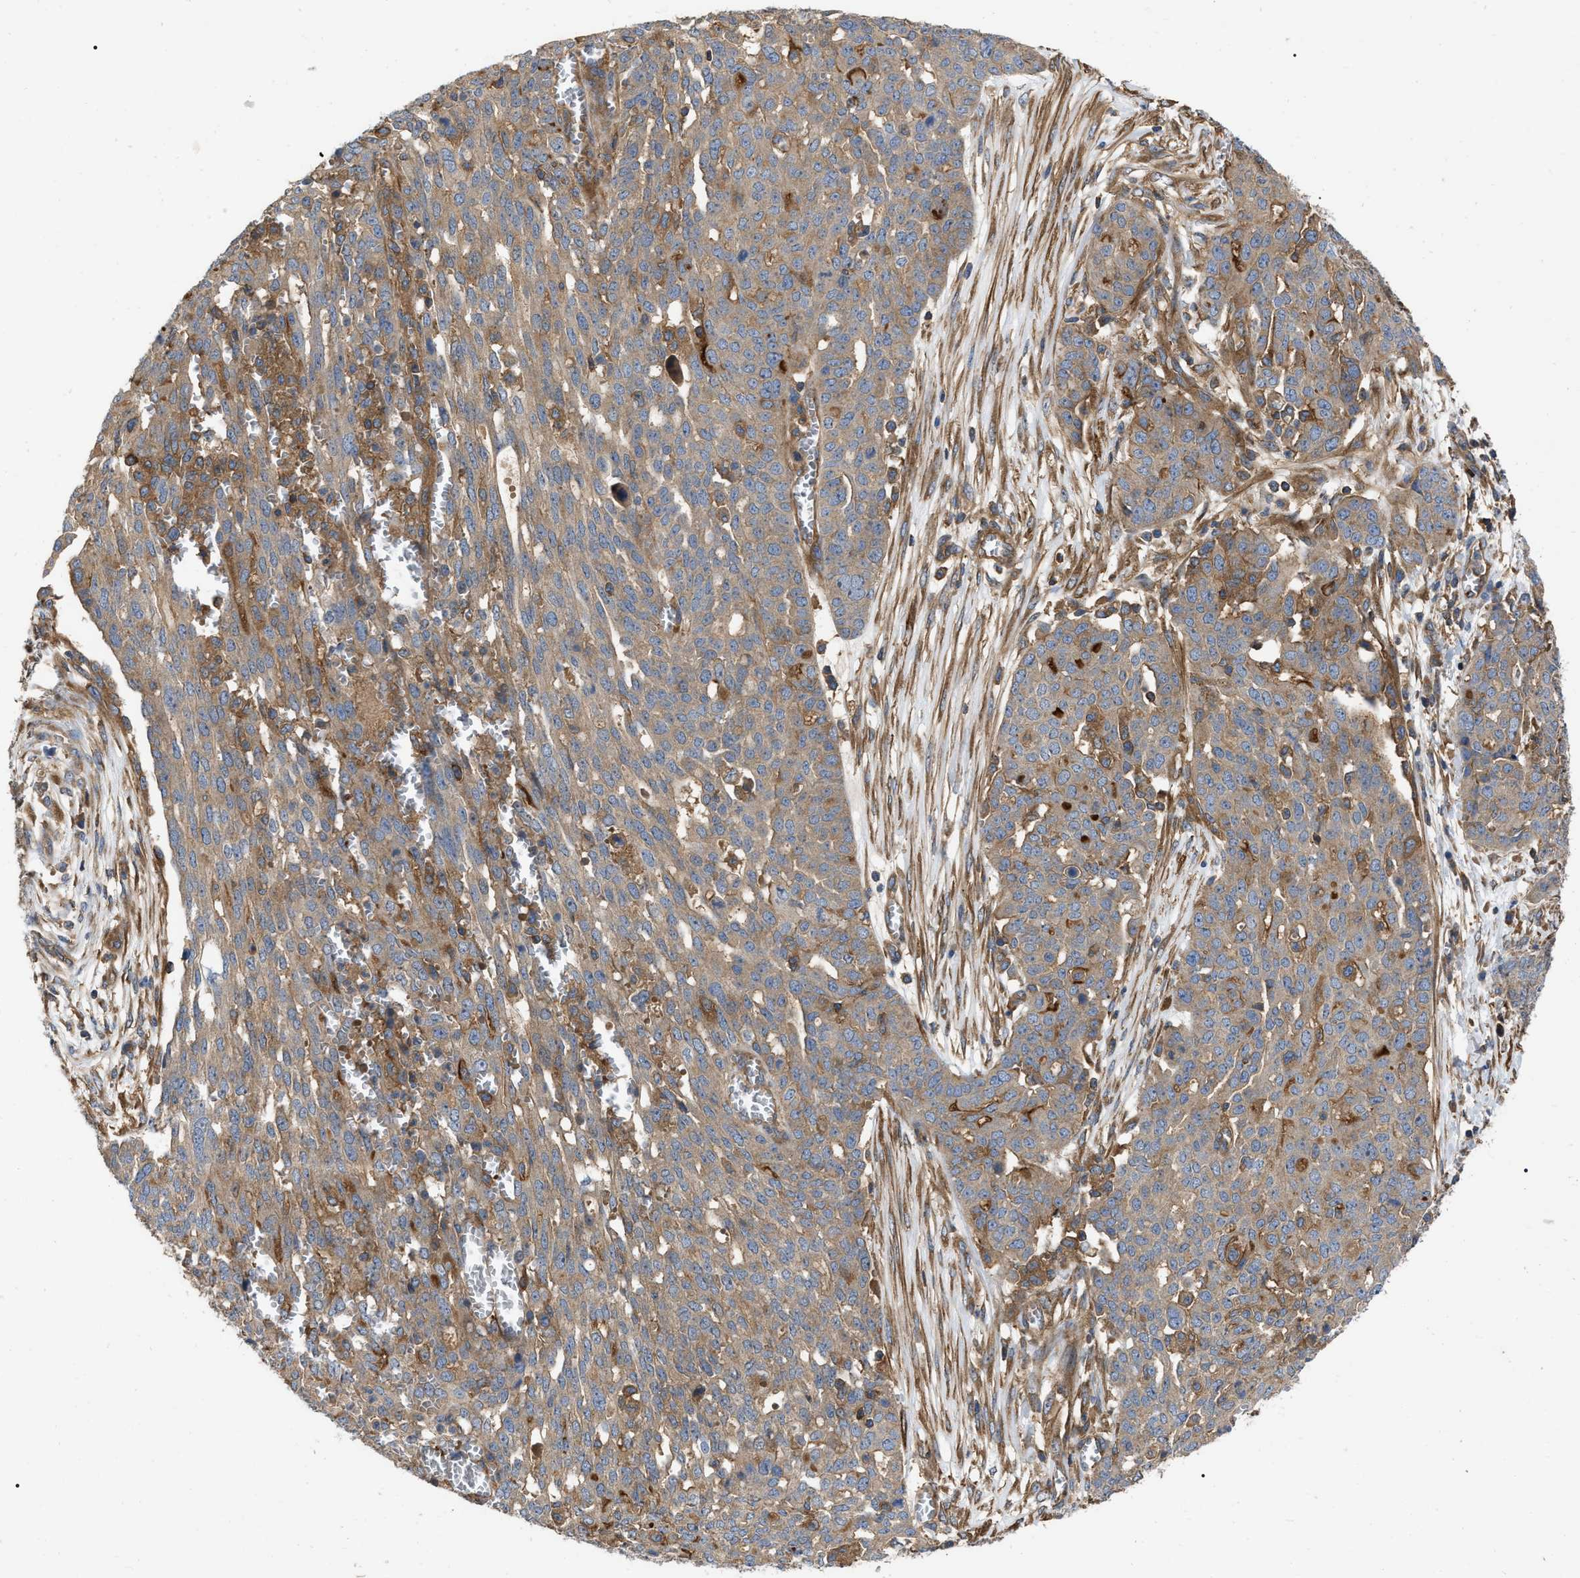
{"staining": {"intensity": "weak", "quantity": ">75%", "location": "cytoplasmic/membranous"}, "tissue": "ovarian cancer", "cell_type": "Tumor cells", "image_type": "cancer", "snomed": [{"axis": "morphology", "description": "Cystadenocarcinoma, serous, NOS"}, {"axis": "topography", "description": "Soft tissue"}, {"axis": "topography", "description": "Ovary"}], "caption": "A photomicrograph of ovarian serous cystadenocarcinoma stained for a protein reveals weak cytoplasmic/membranous brown staining in tumor cells. Using DAB (brown) and hematoxylin (blue) stains, captured at high magnification using brightfield microscopy.", "gene": "RABEP1", "patient": {"sex": "female", "age": 57}}